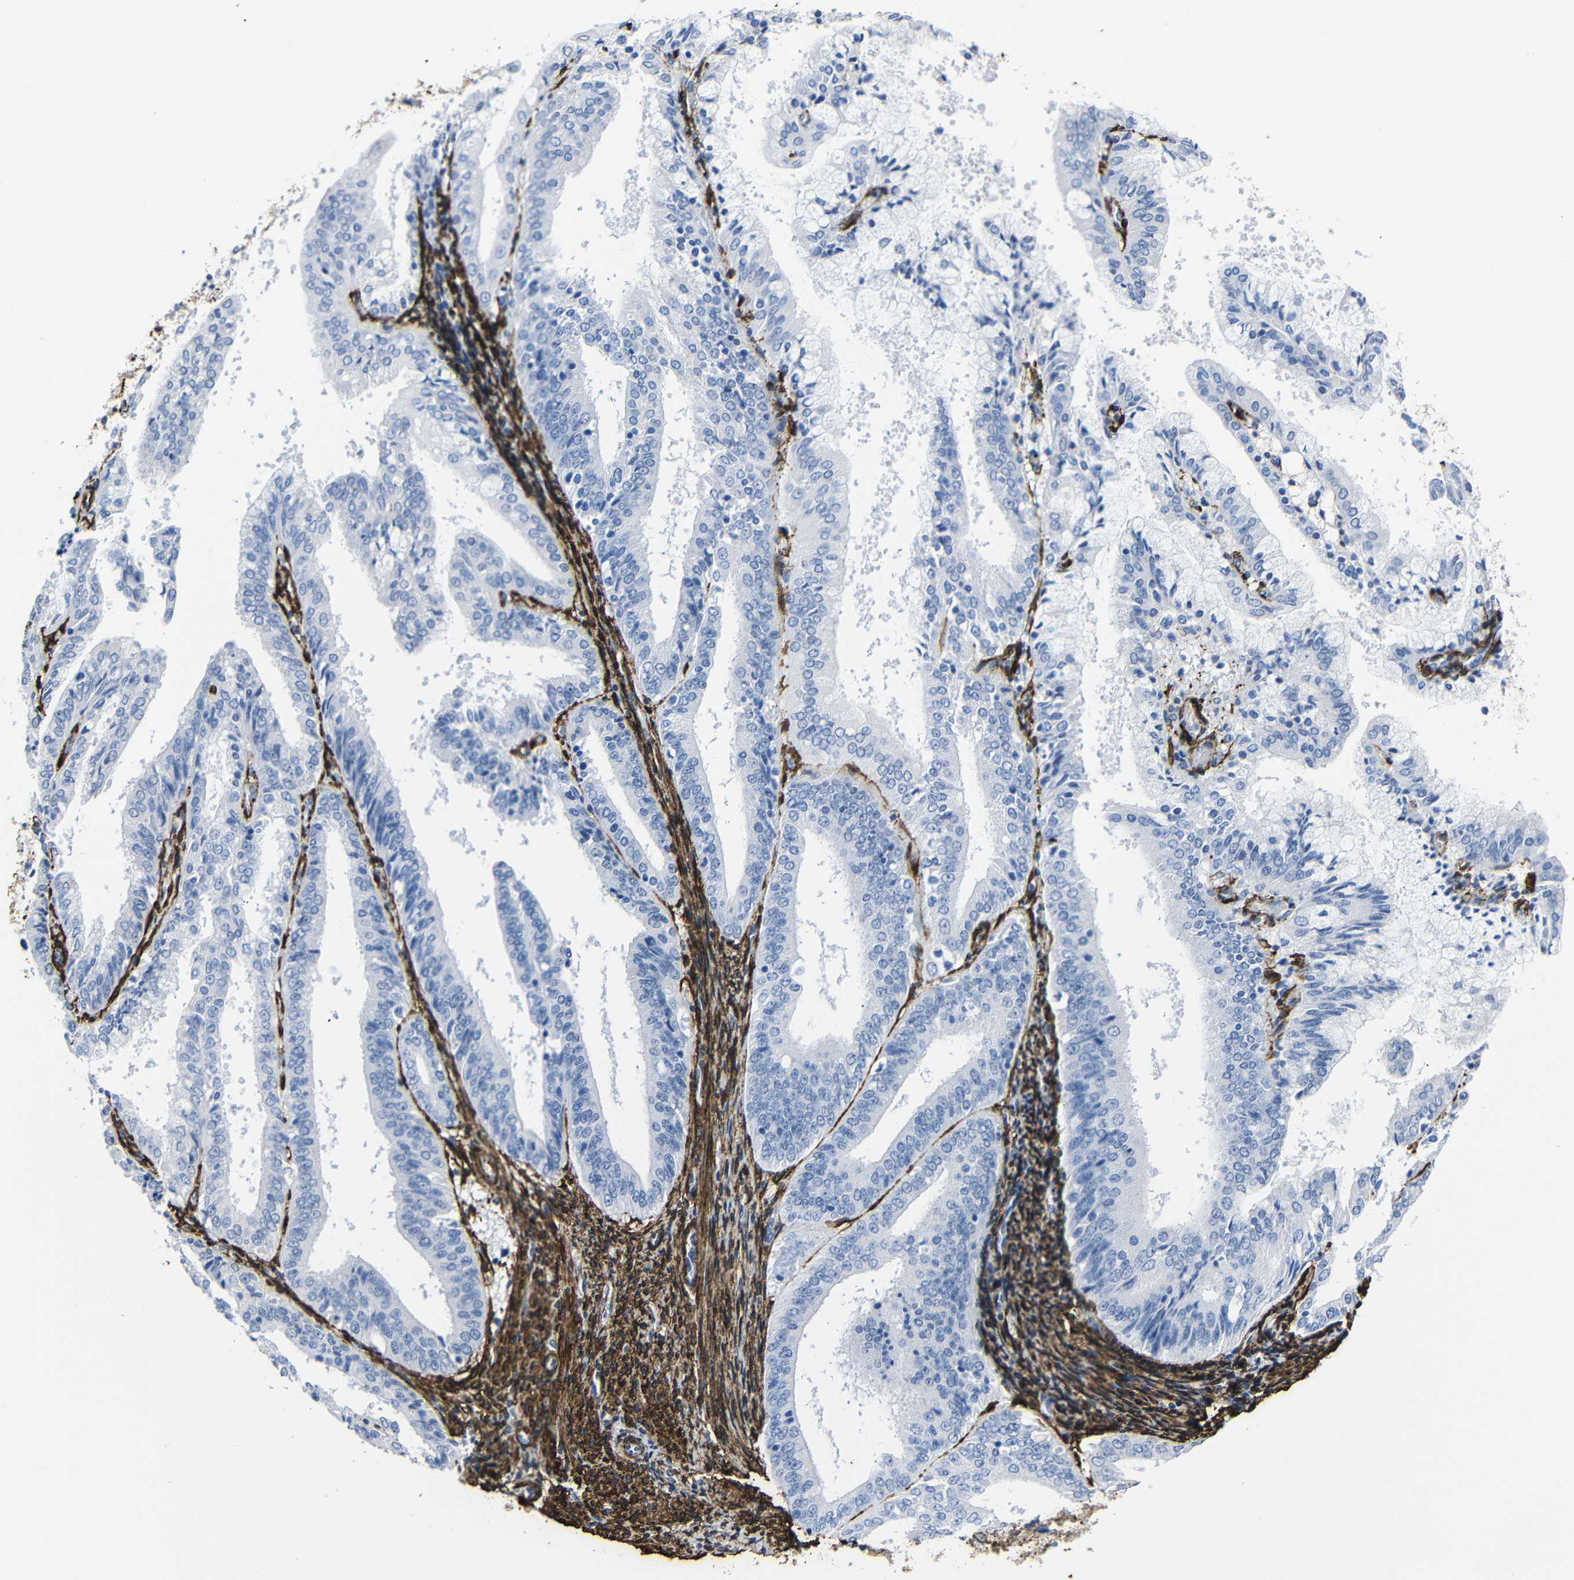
{"staining": {"intensity": "negative", "quantity": "none", "location": "none"}, "tissue": "endometrial cancer", "cell_type": "Tumor cells", "image_type": "cancer", "snomed": [{"axis": "morphology", "description": "Adenocarcinoma, NOS"}, {"axis": "topography", "description": "Endometrium"}], "caption": "High power microscopy micrograph of an immunohistochemistry (IHC) micrograph of endometrial adenocarcinoma, revealing no significant positivity in tumor cells. The staining was performed using DAB (3,3'-diaminobenzidine) to visualize the protein expression in brown, while the nuclei were stained in blue with hematoxylin (Magnification: 20x).", "gene": "ACTA2", "patient": {"sex": "female", "age": 63}}